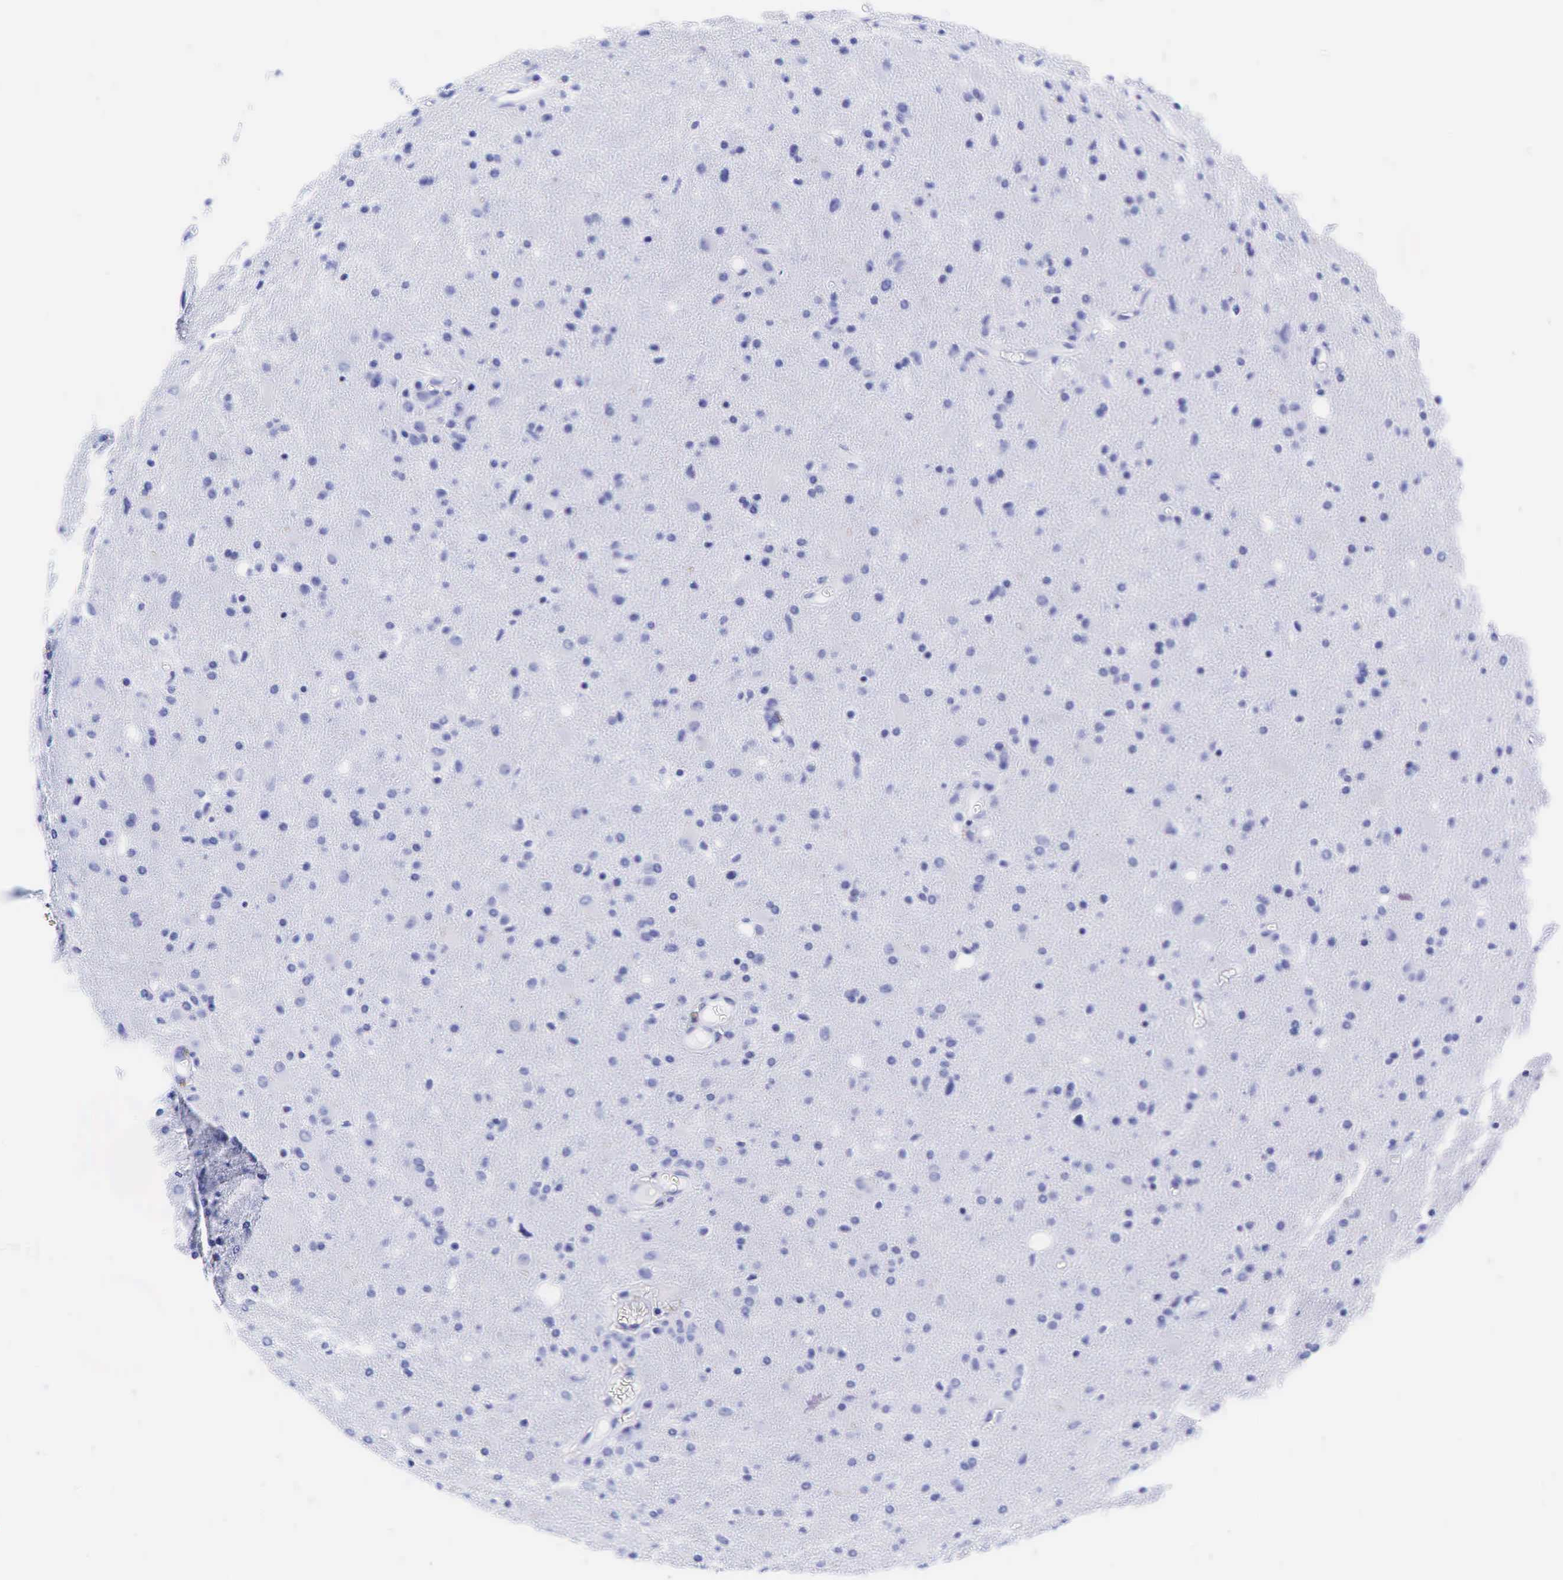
{"staining": {"intensity": "negative", "quantity": "none", "location": "none"}, "tissue": "glioma", "cell_type": "Tumor cells", "image_type": "cancer", "snomed": [{"axis": "morphology", "description": "Glioma, malignant, High grade"}, {"axis": "topography", "description": "Brain"}], "caption": "There is no significant positivity in tumor cells of malignant glioma (high-grade).", "gene": "GCG", "patient": {"sex": "male", "age": 68}}